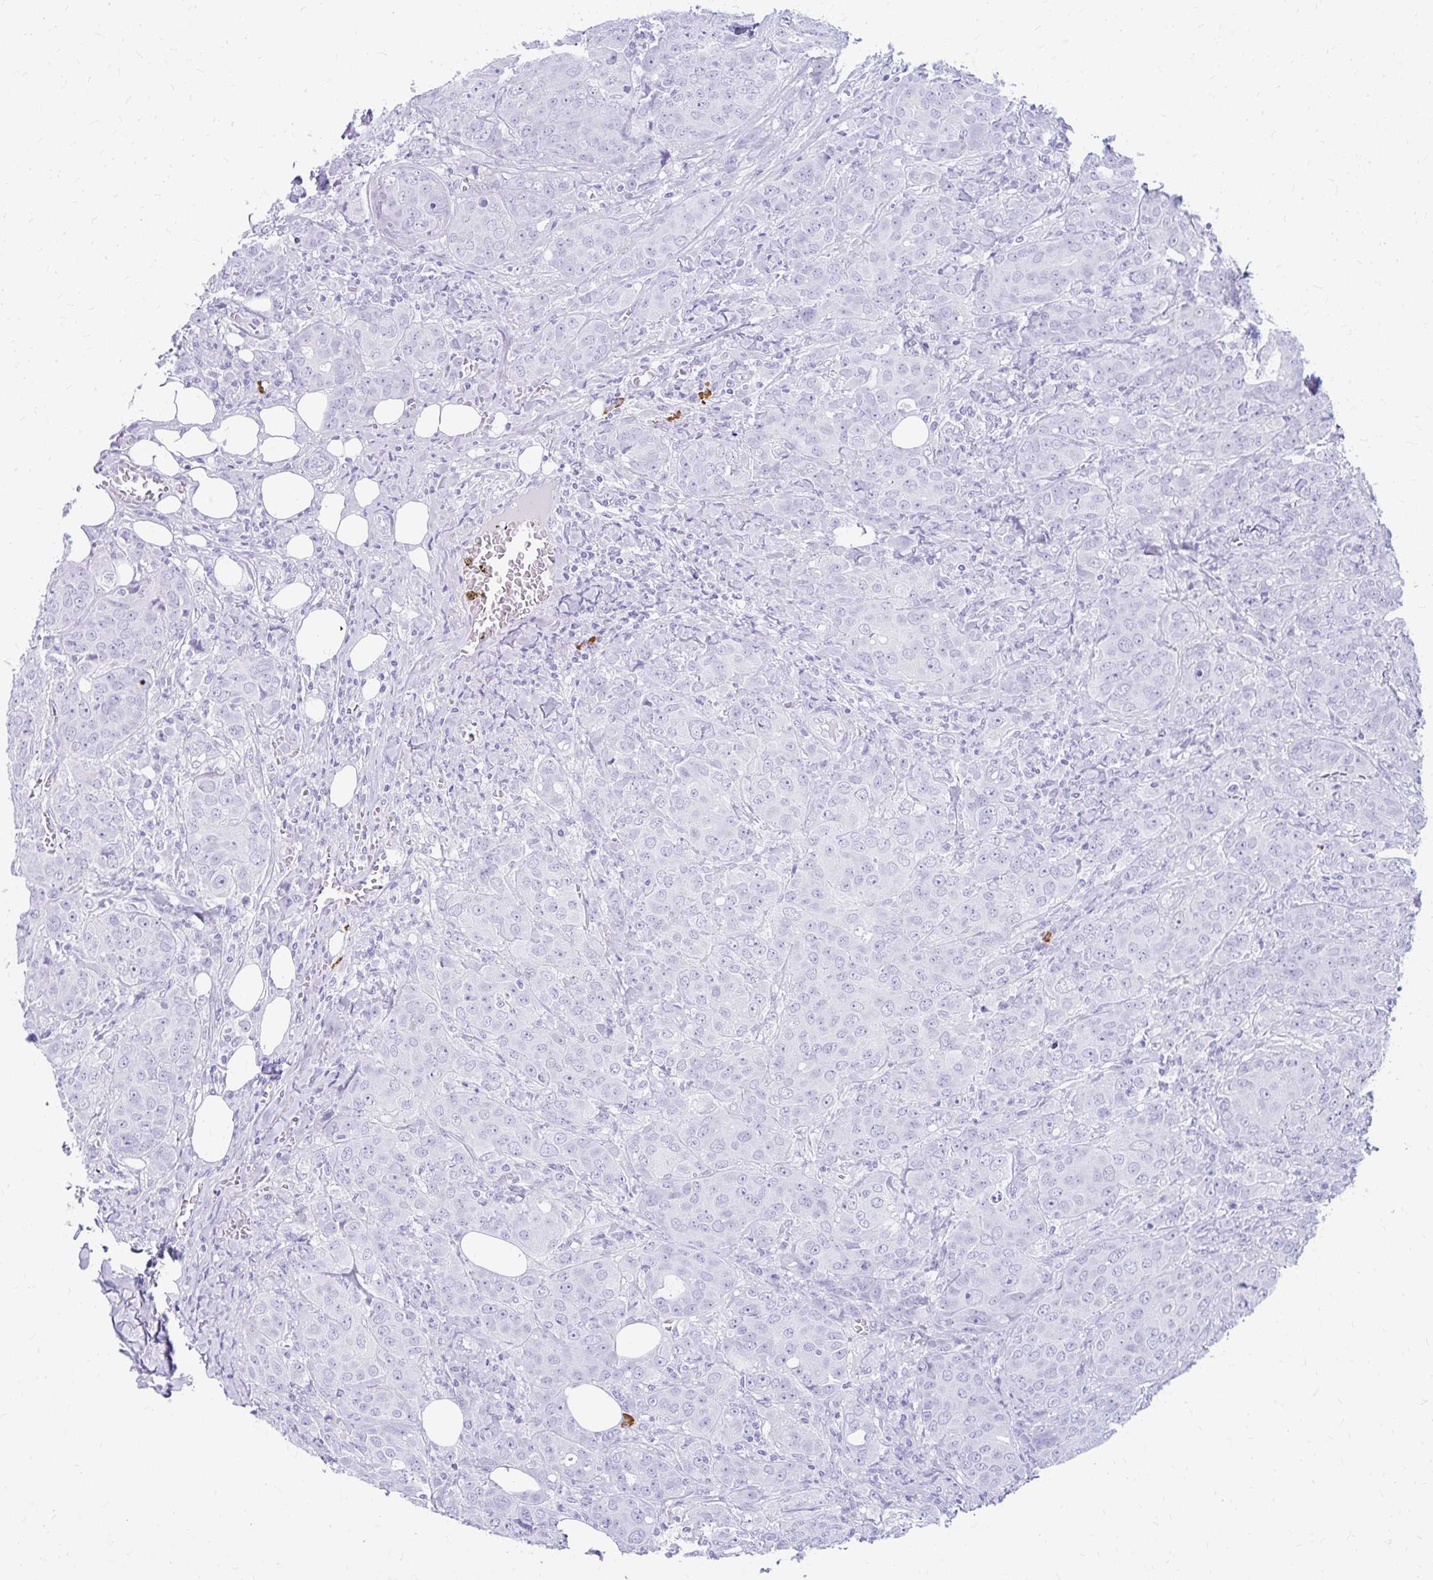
{"staining": {"intensity": "negative", "quantity": "none", "location": "none"}, "tissue": "breast cancer", "cell_type": "Tumor cells", "image_type": "cancer", "snomed": [{"axis": "morphology", "description": "Duct carcinoma"}, {"axis": "topography", "description": "Breast"}], "caption": "Immunohistochemistry photomicrograph of human breast cancer stained for a protein (brown), which exhibits no positivity in tumor cells.", "gene": "NSG2", "patient": {"sex": "female", "age": 43}}